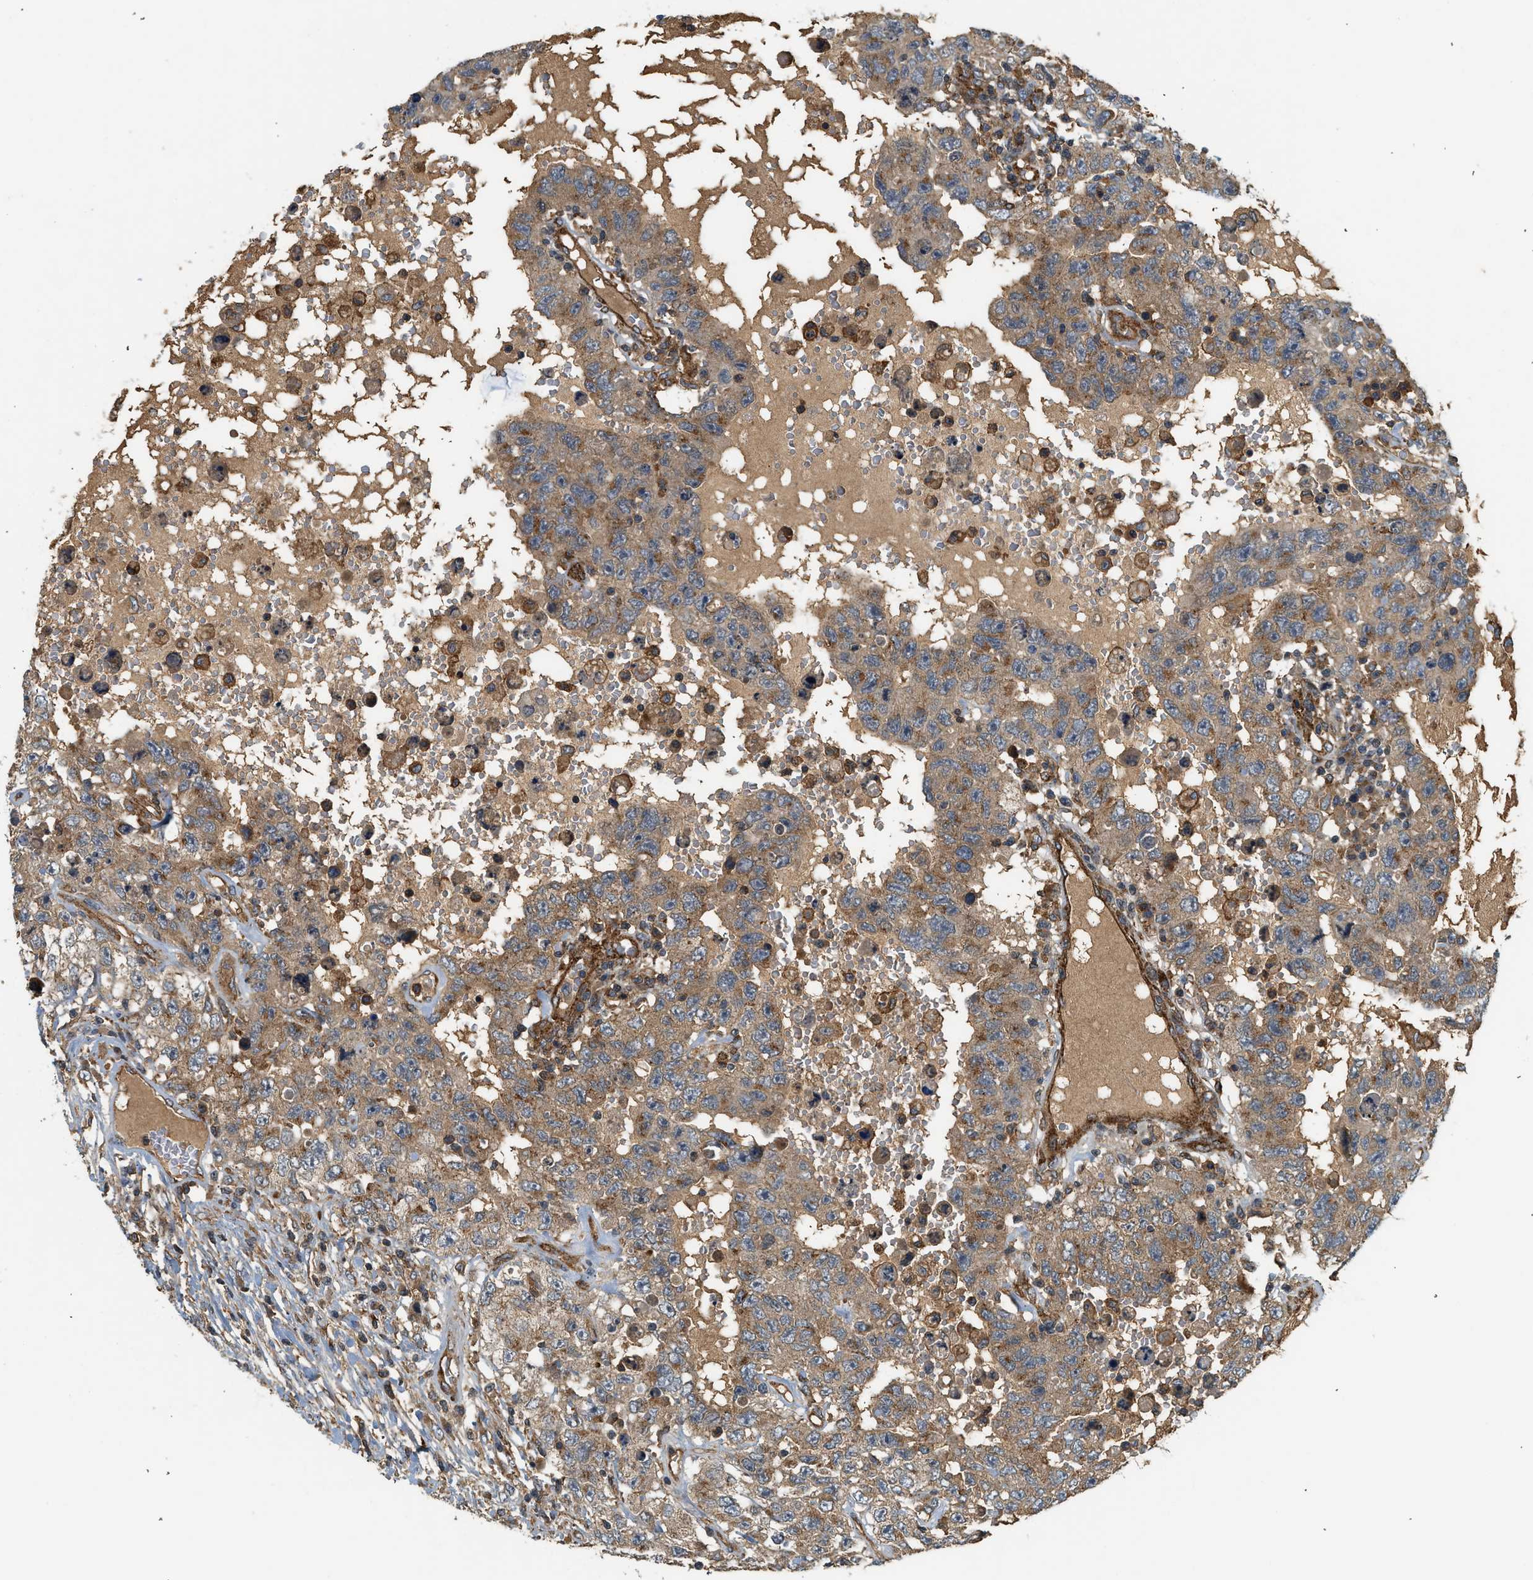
{"staining": {"intensity": "moderate", "quantity": ">75%", "location": "cytoplasmic/membranous"}, "tissue": "testis cancer", "cell_type": "Tumor cells", "image_type": "cancer", "snomed": [{"axis": "morphology", "description": "Carcinoma, Embryonal, NOS"}, {"axis": "topography", "description": "Testis"}], "caption": "Testis embryonal carcinoma stained with a brown dye displays moderate cytoplasmic/membranous positive staining in approximately >75% of tumor cells.", "gene": "HIP1", "patient": {"sex": "male", "age": 26}}